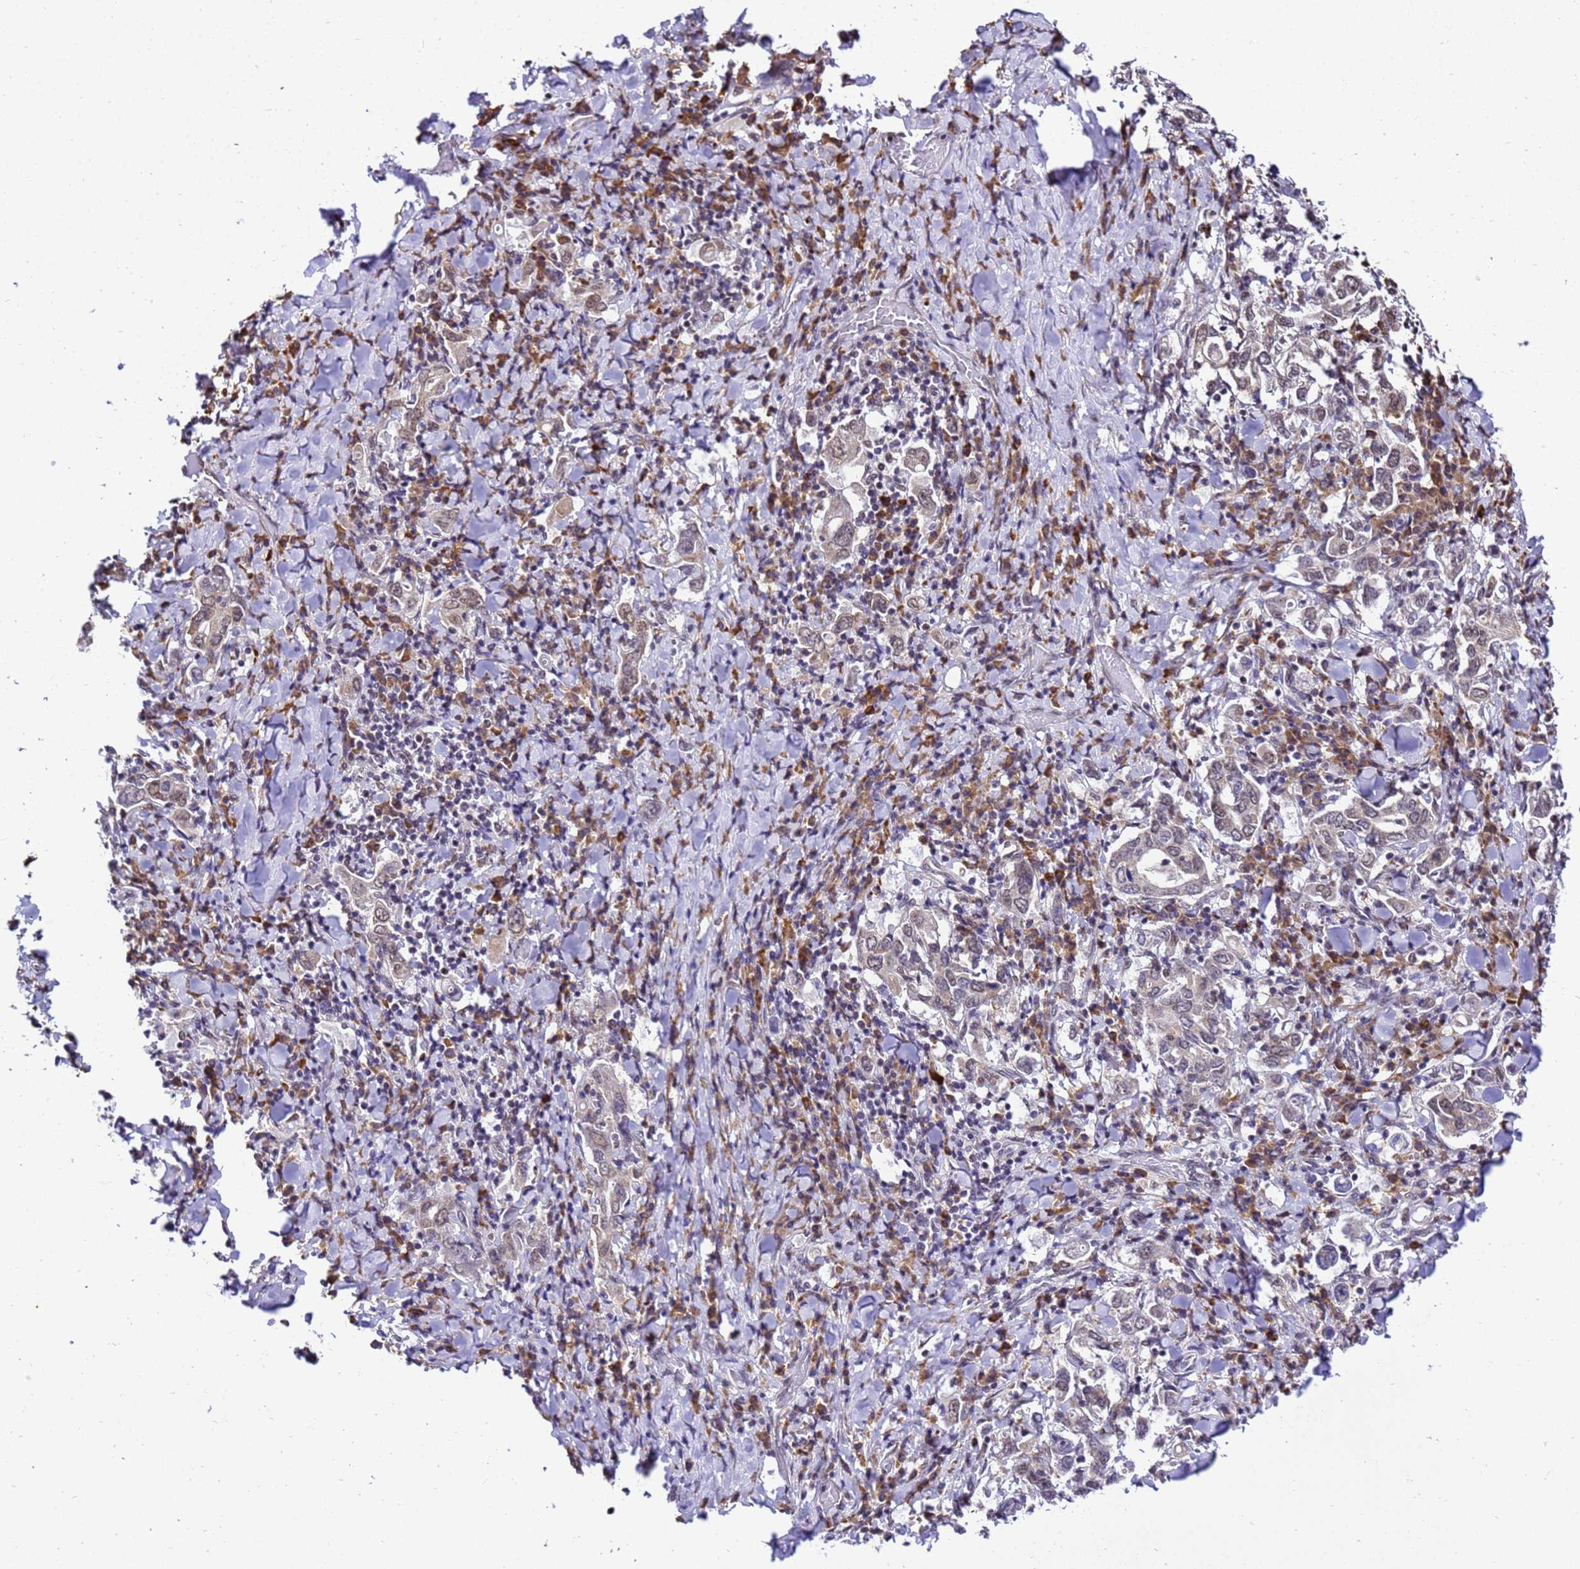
{"staining": {"intensity": "negative", "quantity": "none", "location": "none"}, "tissue": "stomach cancer", "cell_type": "Tumor cells", "image_type": "cancer", "snomed": [{"axis": "morphology", "description": "Adenocarcinoma, NOS"}, {"axis": "topography", "description": "Stomach, upper"}], "caption": "This is an IHC micrograph of adenocarcinoma (stomach). There is no staining in tumor cells.", "gene": "SMN1", "patient": {"sex": "male", "age": 62}}